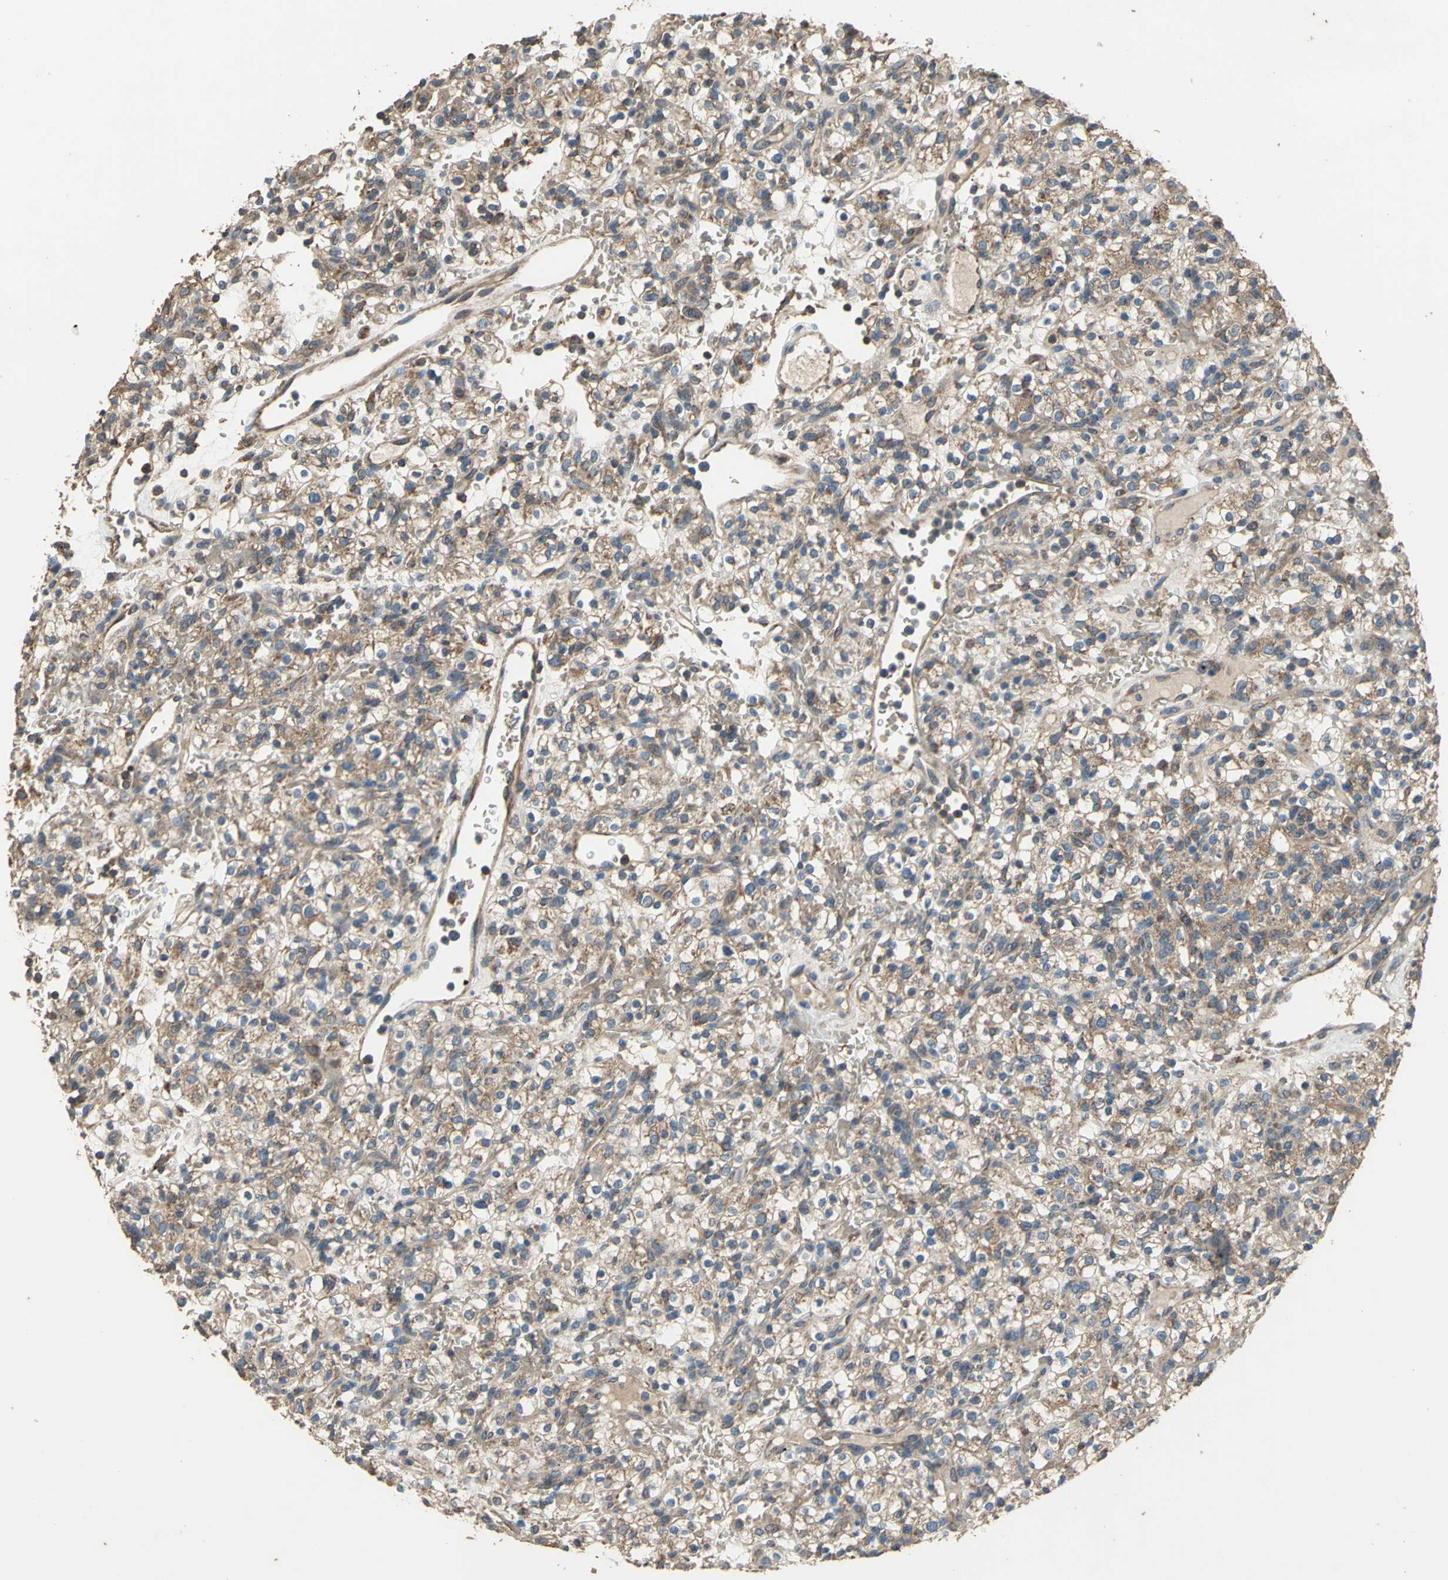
{"staining": {"intensity": "strong", "quantity": ">75%", "location": "cytoplasmic/membranous"}, "tissue": "renal cancer", "cell_type": "Tumor cells", "image_type": "cancer", "snomed": [{"axis": "morphology", "description": "Normal tissue, NOS"}, {"axis": "morphology", "description": "Adenocarcinoma, NOS"}, {"axis": "topography", "description": "Kidney"}], "caption": "This micrograph reveals IHC staining of human renal cancer, with high strong cytoplasmic/membranous positivity in about >75% of tumor cells.", "gene": "POLRMT", "patient": {"sex": "female", "age": 72}}